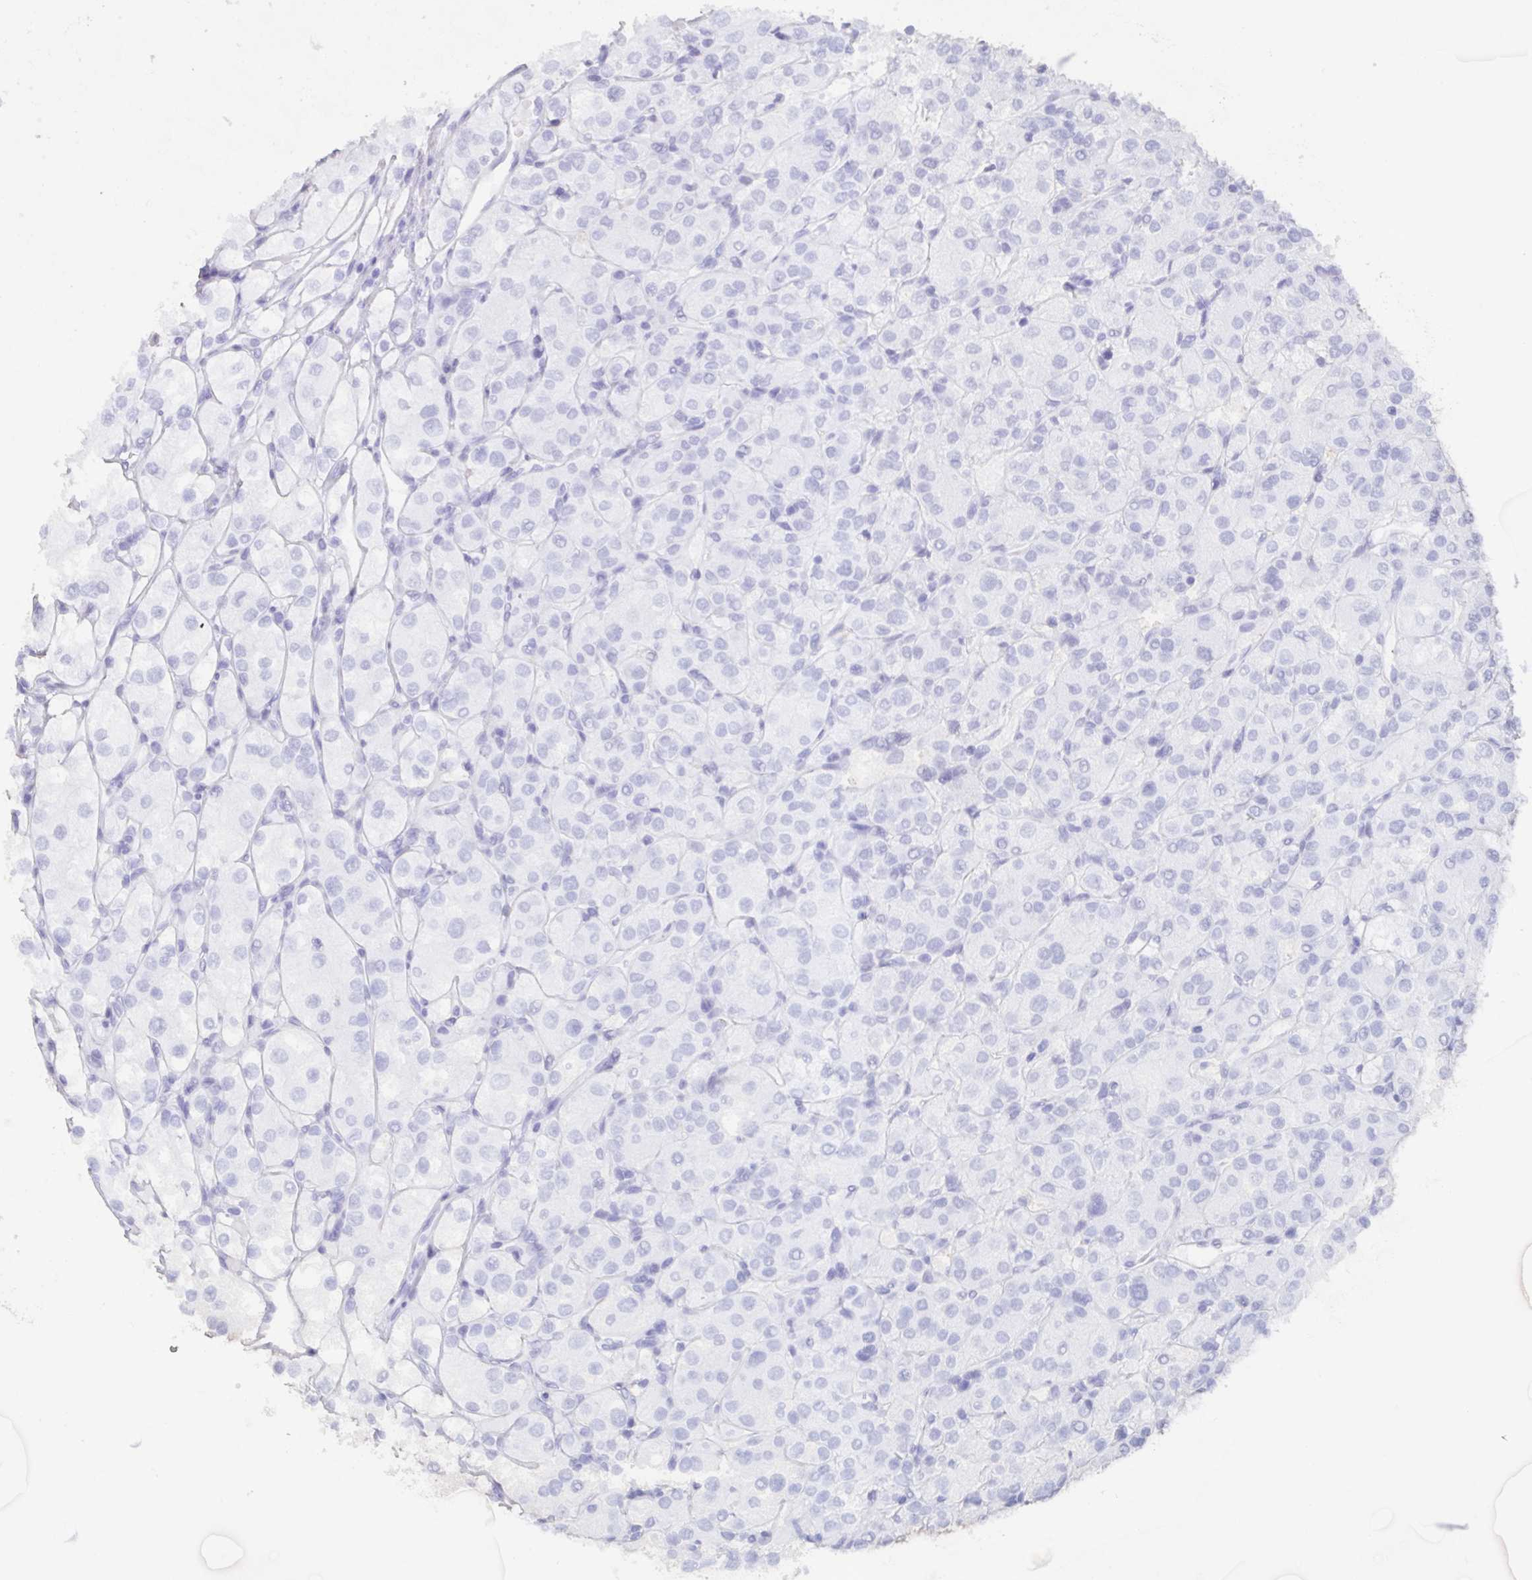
{"staining": {"intensity": "negative", "quantity": "none", "location": "none"}, "tissue": "renal cancer", "cell_type": "Tumor cells", "image_type": "cancer", "snomed": [{"axis": "morphology", "description": "Adenocarcinoma, NOS"}, {"axis": "topography", "description": "Kidney"}], "caption": "The photomicrograph displays no staining of tumor cells in renal cancer.", "gene": "AGFG2", "patient": {"sex": "male", "age": 80}}